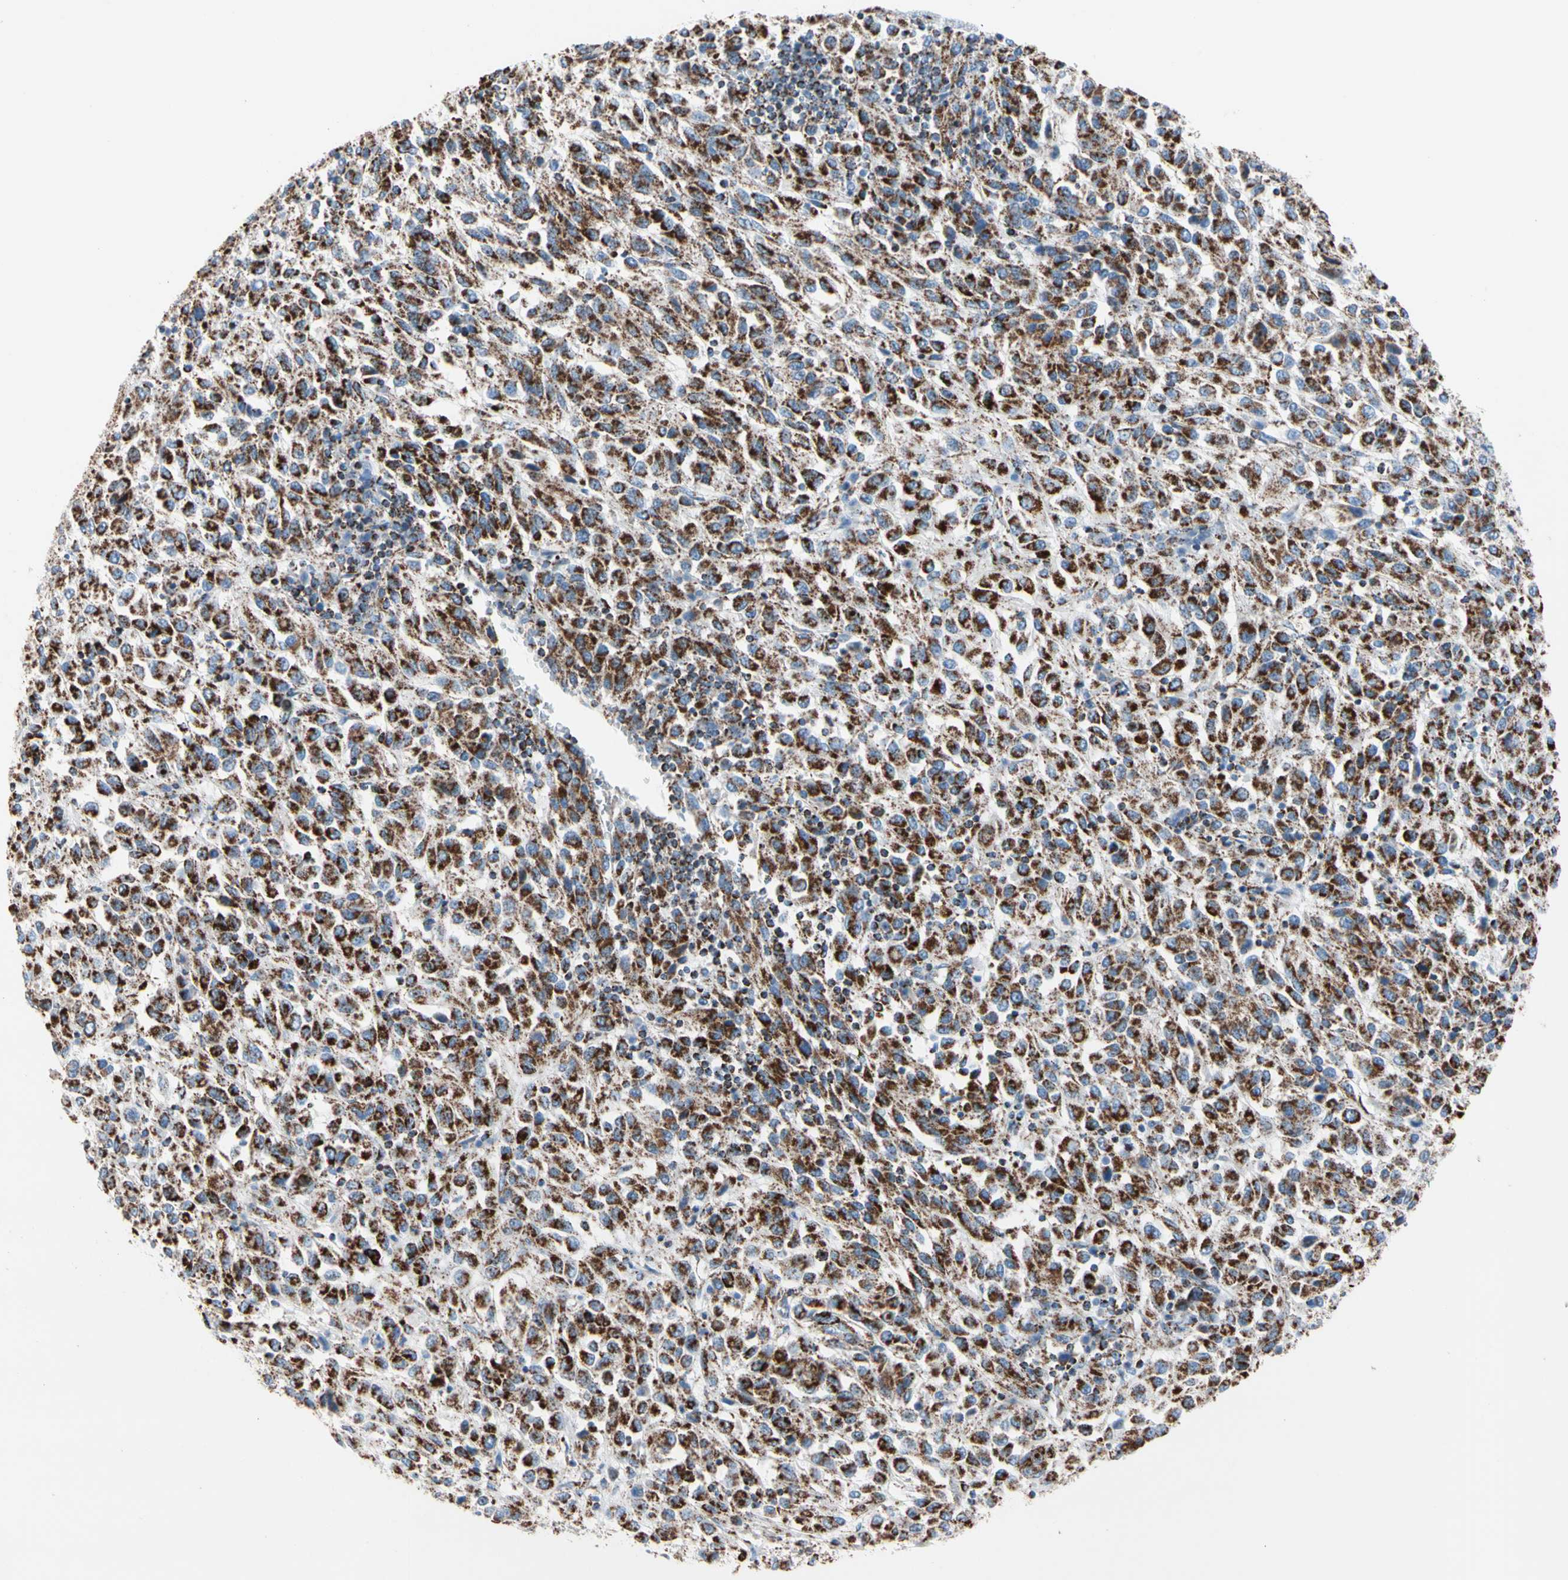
{"staining": {"intensity": "strong", "quantity": ">75%", "location": "cytoplasmic/membranous"}, "tissue": "melanoma", "cell_type": "Tumor cells", "image_type": "cancer", "snomed": [{"axis": "morphology", "description": "Malignant melanoma, Metastatic site"}, {"axis": "topography", "description": "Lung"}], "caption": "Melanoma stained with IHC displays strong cytoplasmic/membranous expression in about >75% of tumor cells.", "gene": "HK1", "patient": {"sex": "male", "age": 64}}